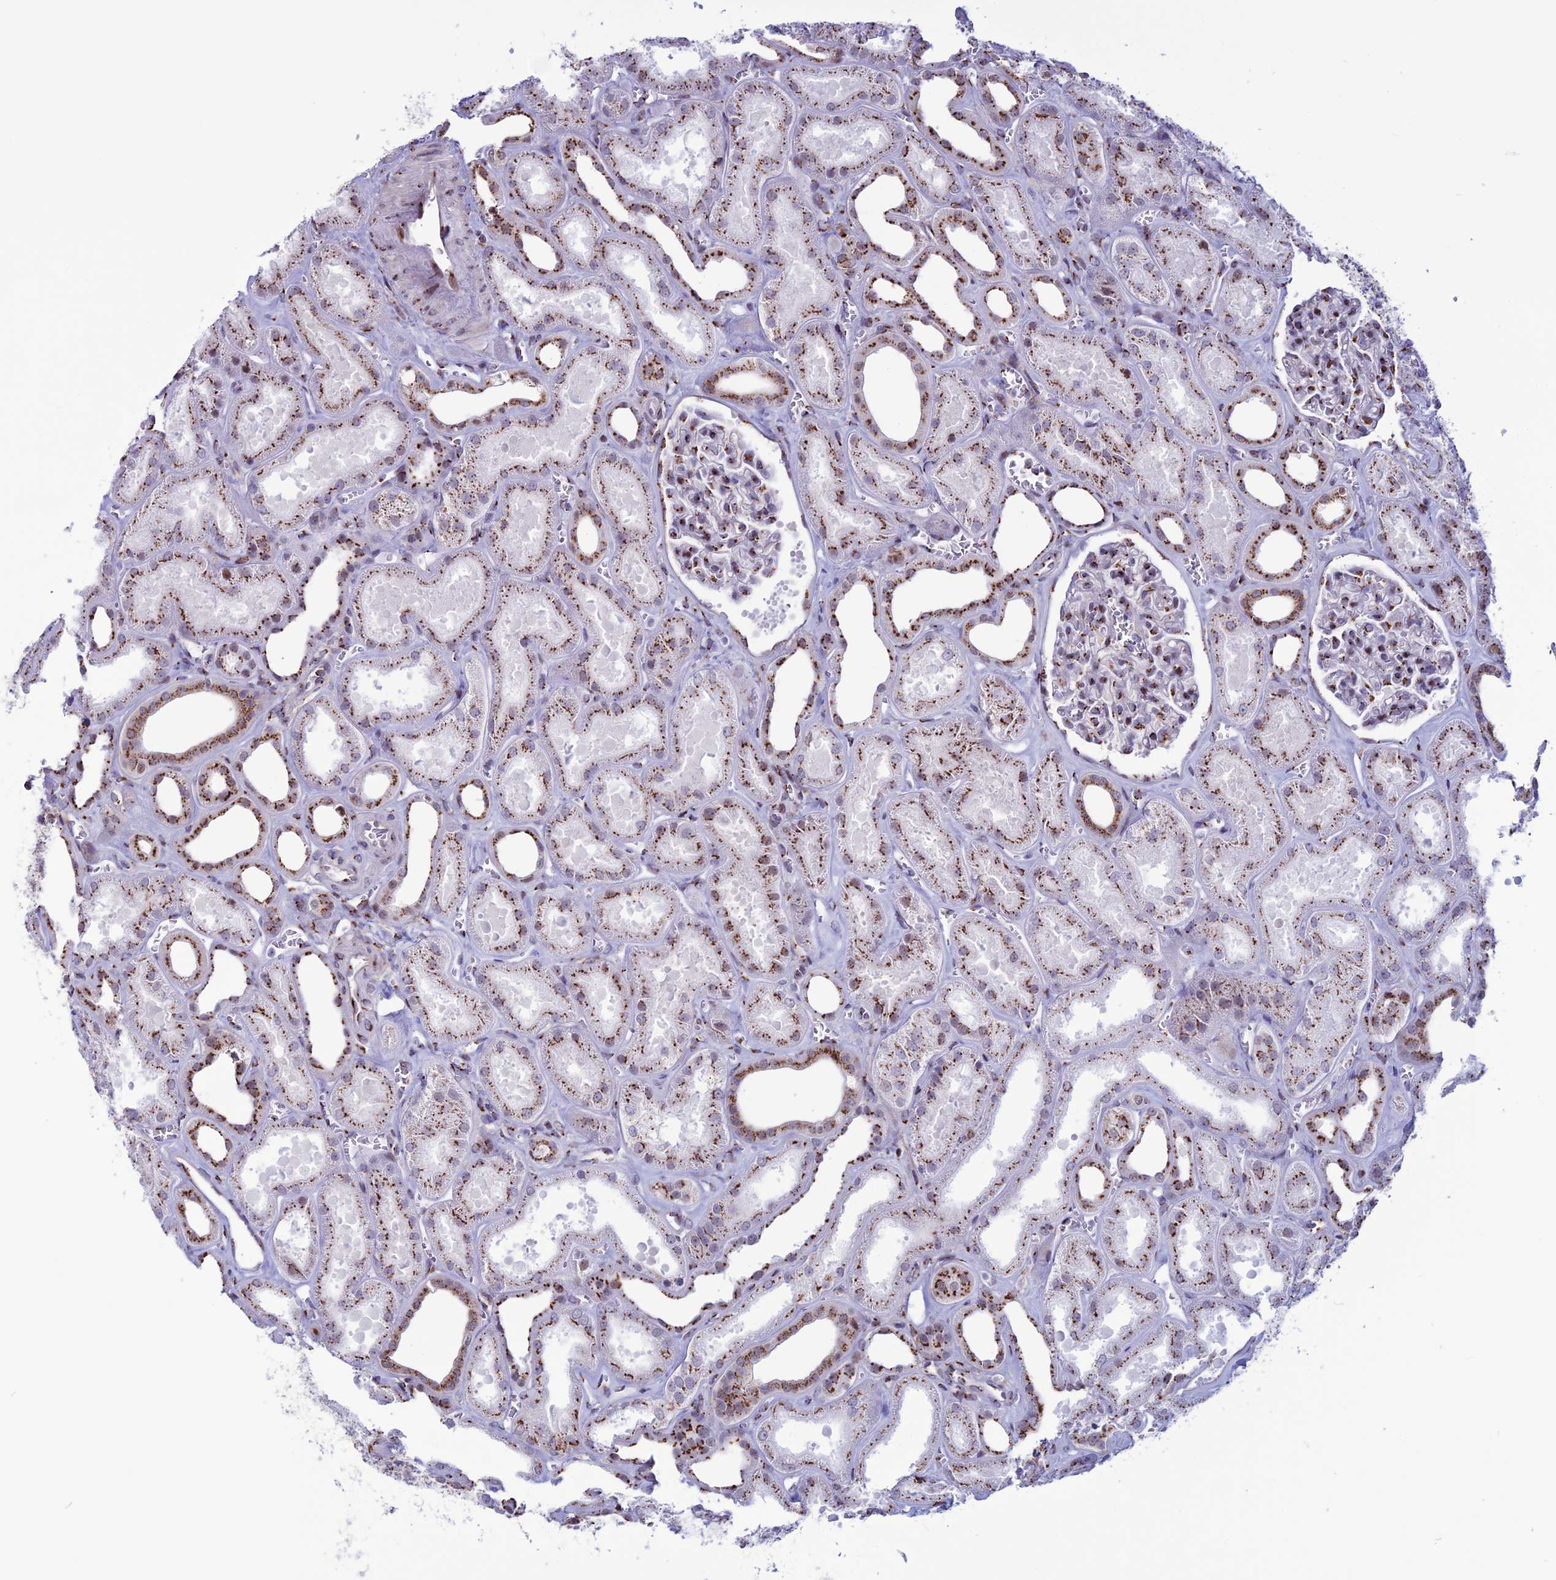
{"staining": {"intensity": "moderate", "quantity": "25%-75%", "location": "cytoplasmic/membranous,nuclear"}, "tissue": "kidney", "cell_type": "Cells in glomeruli", "image_type": "normal", "snomed": [{"axis": "morphology", "description": "Normal tissue, NOS"}, {"axis": "morphology", "description": "Adenocarcinoma, NOS"}, {"axis": "topography", "description": "Kidney"}], "caption": "Protein analysis of unremarkable kidney reveals moderate cytoplasmic/membranous,nuclear expression in about 25%-75% of cells in glomeruli.", "gene": "PLEKHA4", "patient": {"sex": "female", "age": 68}}